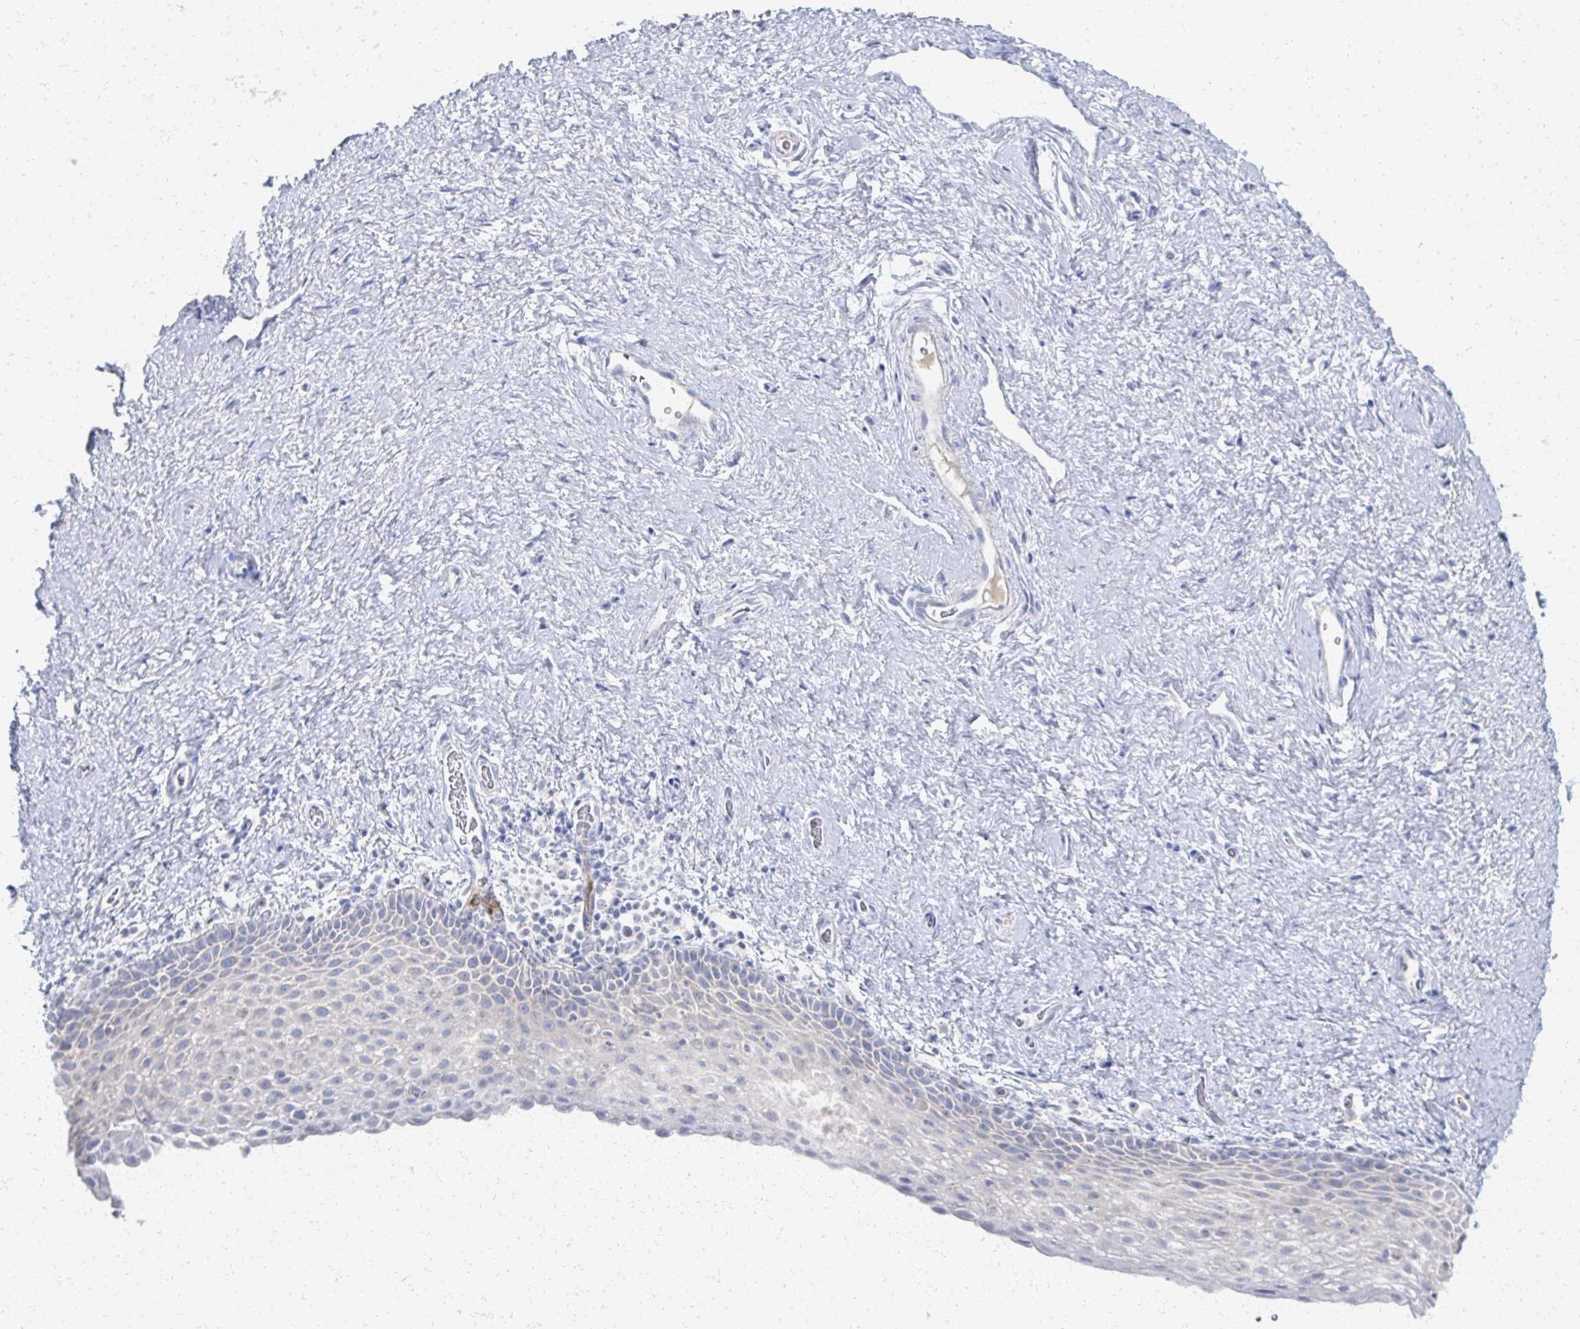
{"staining": {"intensity": "negative", "quantity": "none", "location": "none"}, "tissue": "vagina", "cell_type": "Squamous epithelial cells", "image_type": "normal", "snomed": [{"axis": "morphology", "description": "Normal tissue, NOS"}, {"axis": "topography", "description": "Vagina"}], "caption": "The image reveals no staining of squamous epithelial cells in normal vagina. (Stains: DAB immunohistochemistry (IHC) with hematoxylin counter stain, Microscopy: brightfield microscopy at high magnification).", "gene": "PRR20A", "patient": {"sex": "female", "age": 61}}